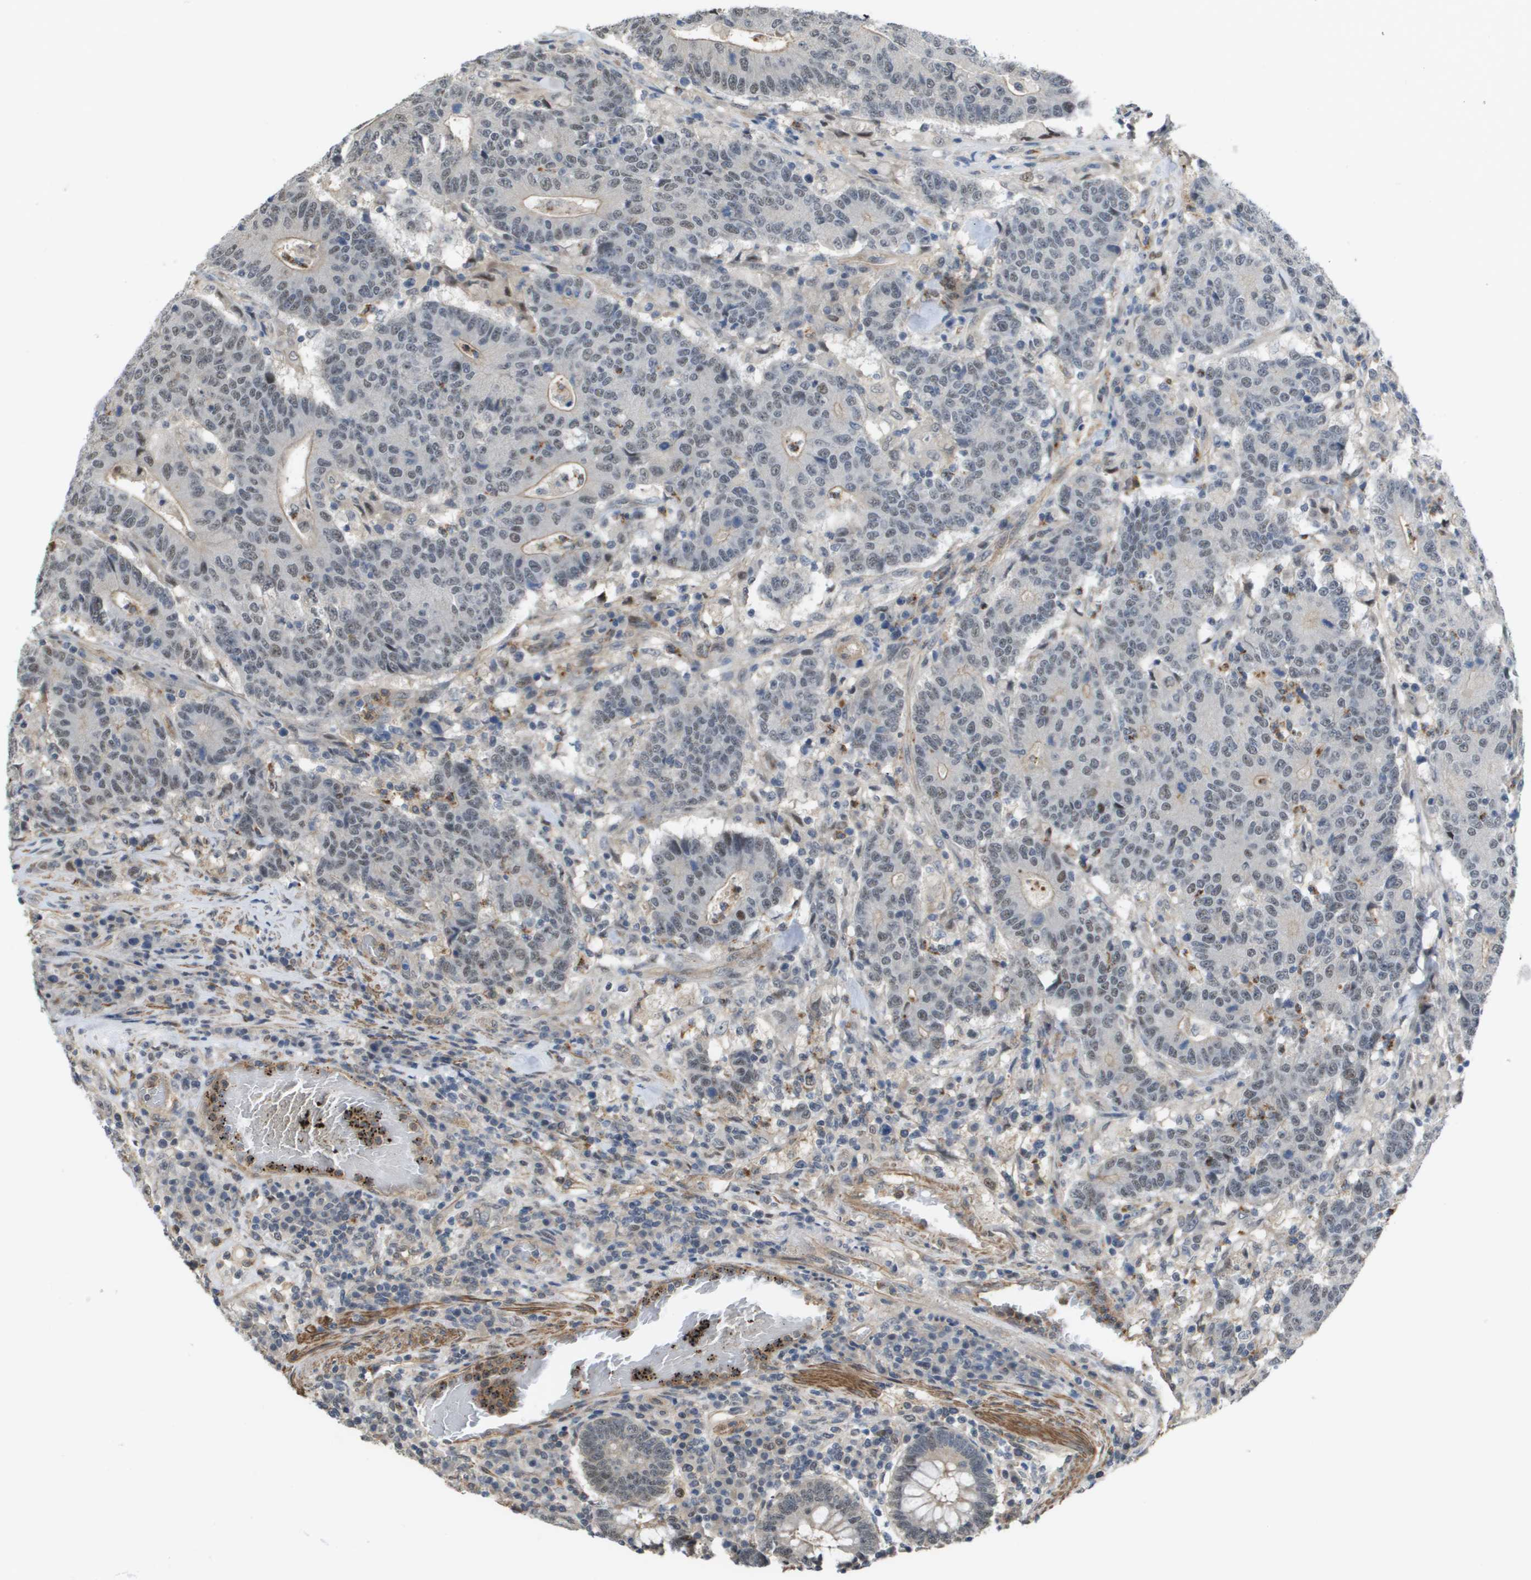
{"staining": {"intensity": "weak", "quantity": "25%-75%", "location": "nuclear"}, "tissue": "colorectal cancer", "cell_type": "Tumor cells", "image_type": "cancer", "snomed": [{"axis": "morphology", "description": "Normal tissue, NOS"}, {"axis": "morphology", "description": "Adenocarcinoma, NOS"}, {"axis": "topography", "description": "Colon"}], "caption": "Immunohistochemistry staining of colorectal cancer, which reveals low levels of weak nuclear positivity in approximately 25%-75% of tumor cells indicating weak nuclear protein staining. The staining was performed using DAB (brown) for protein detection and nuclei were counterstained in hematoxylin (blue).", "gene": "RNF112", "patient": {"sex": "female", "age": 75}}